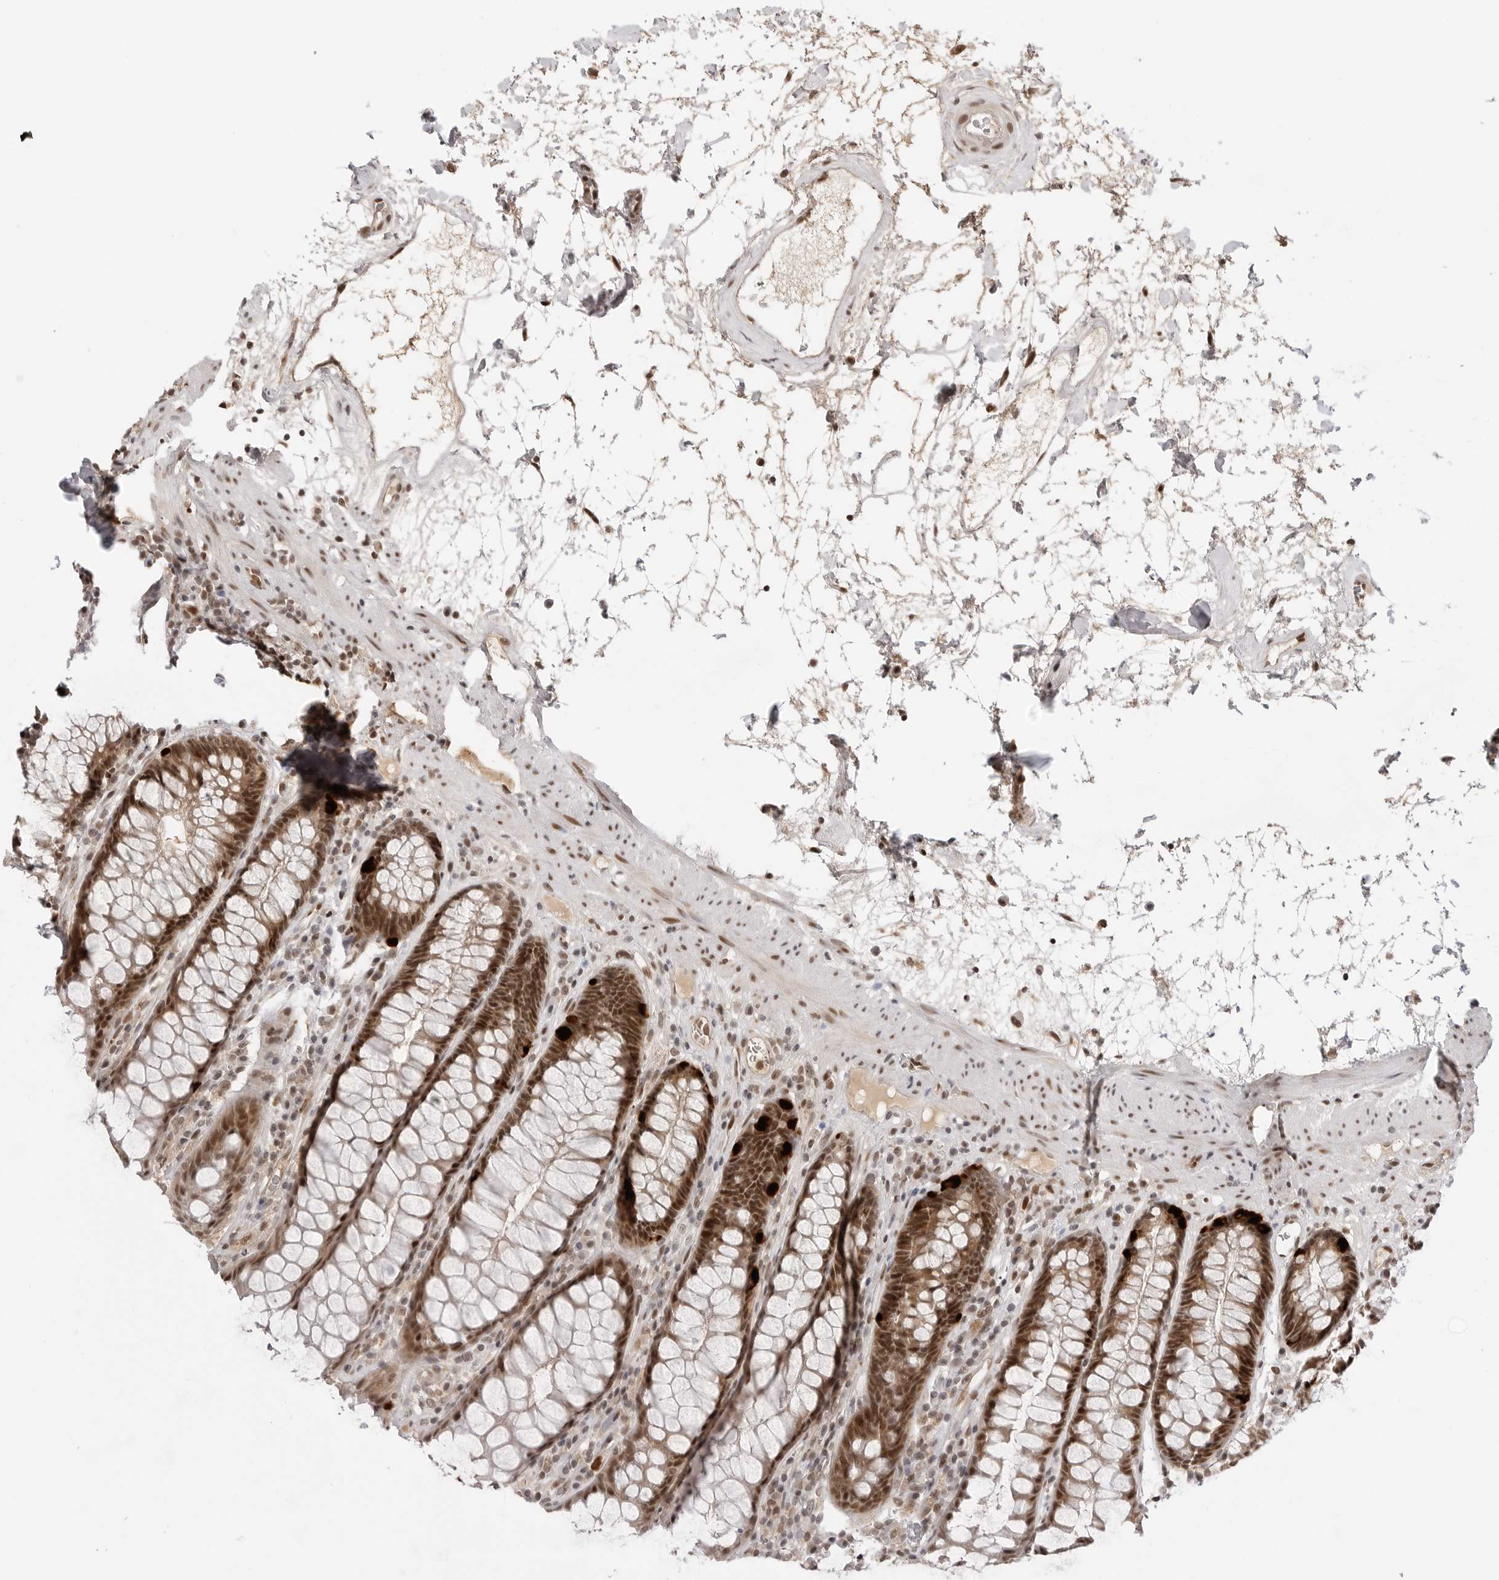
{"staining": {"intensity": "strong", "quantity": "25%-75%", "location": "cytoplasmic/membranous,nuclear"}, "tissue": "rectum", "cell_type": "Glandular cells", "image_type": "normal", "snomed": [{"axis": "morphology", "description": "Normal tissue, NOS"}, {"axis": "topography", "description": "Rectum"}], "caption": "A brown stain shows strong cytoplasmic/membranous,nuclear expression of a protein in glandular cells of benign human rectum. (brown staining indicates protein expression, while blue staining denotes nuclei).", "gene": "C8orf33", "patient": {"sex": "male", "age": 64}}